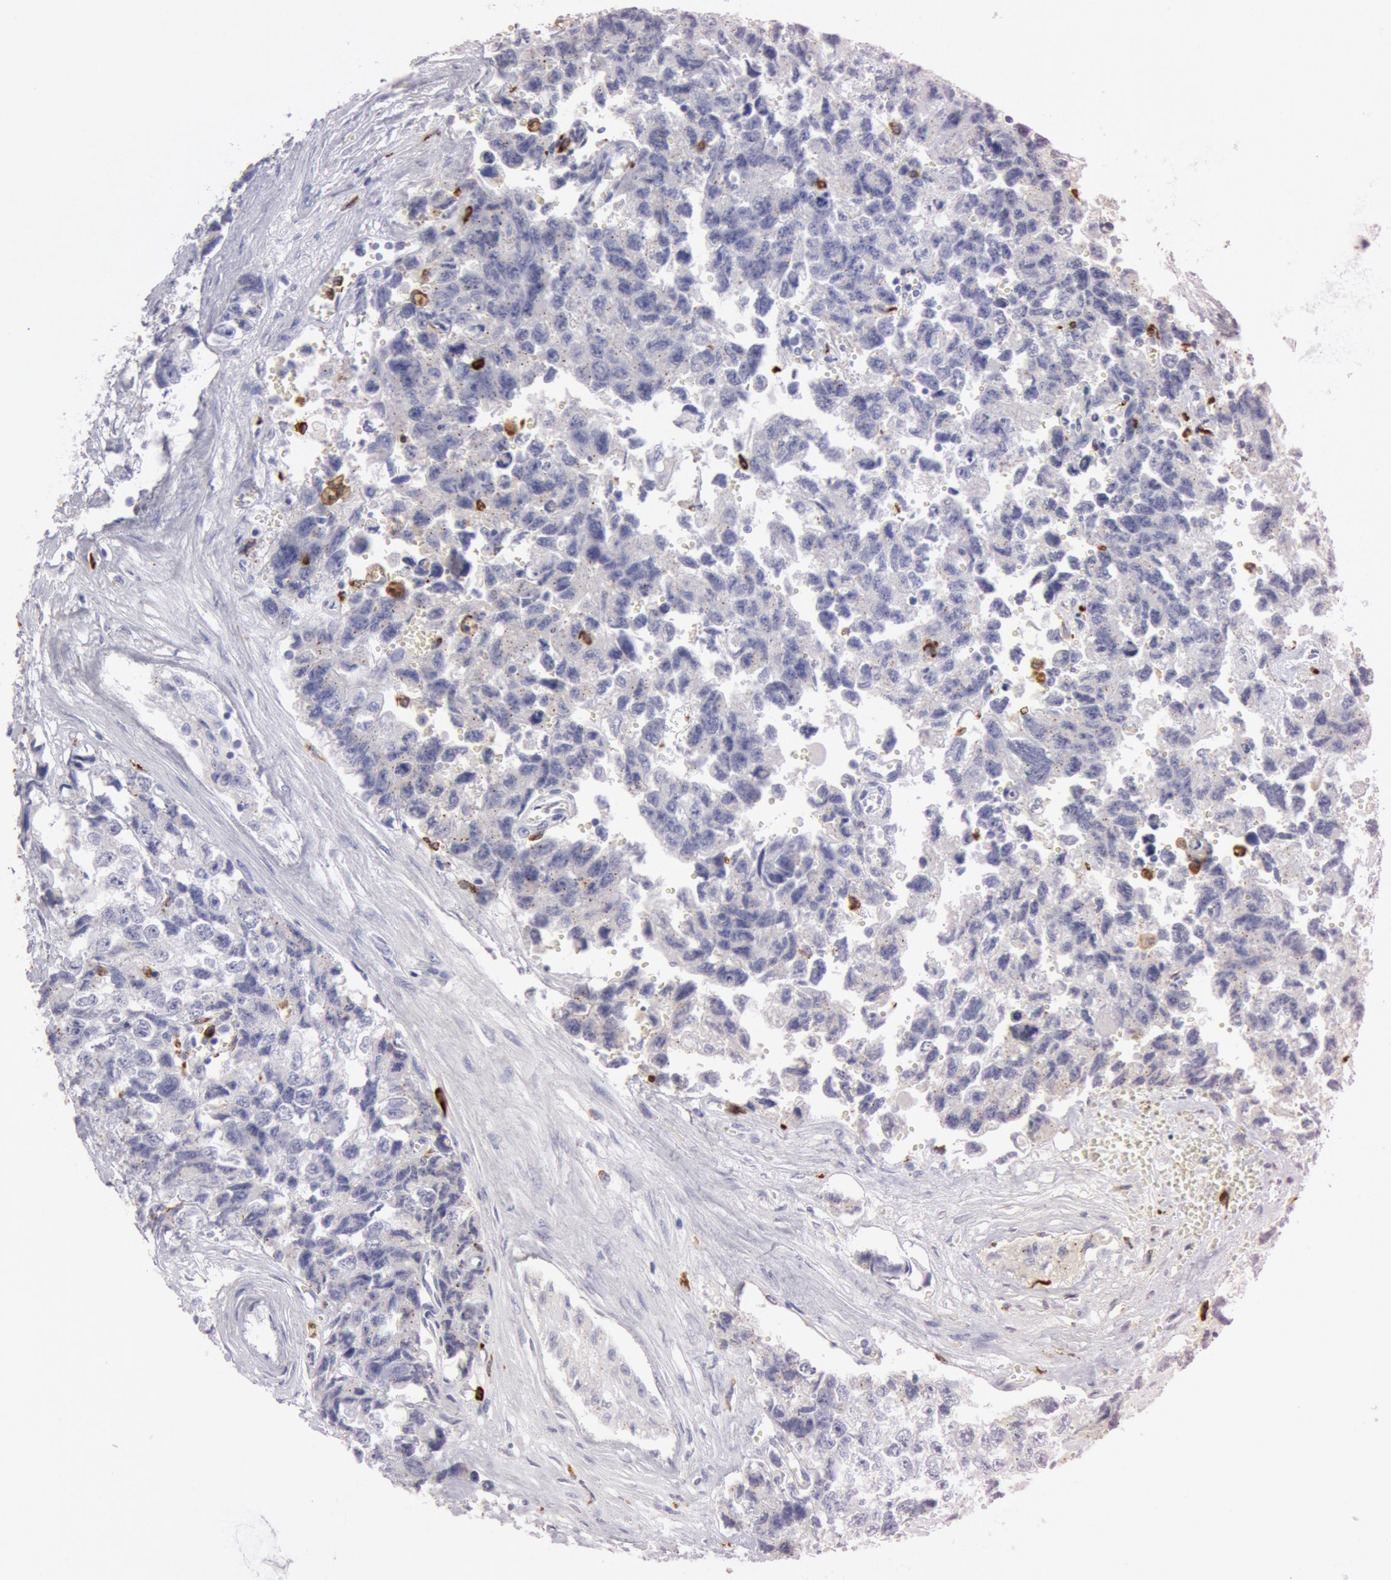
{"staining": {"intensity": "negative", "quantity": "none", "location": "none"}, "tissue": "testis cancer", "cell_type": "Tumor cells", "image_type": "cancer", "snomed": [{"axis": "morphology", "description": "Carcinoma, Embryonal, NOS"}, {"axis": "topography", "description": "Testis"}], "caption": "This photomicrograph is of embryonal carcinoma (testis) stained with immunohistochemistry to label a protein in brown with the nuclei are counter-stained blue. There is no staining in tumor cells.", "gene": "FCN1", "patient": {"sex": "male", "age": 31}}